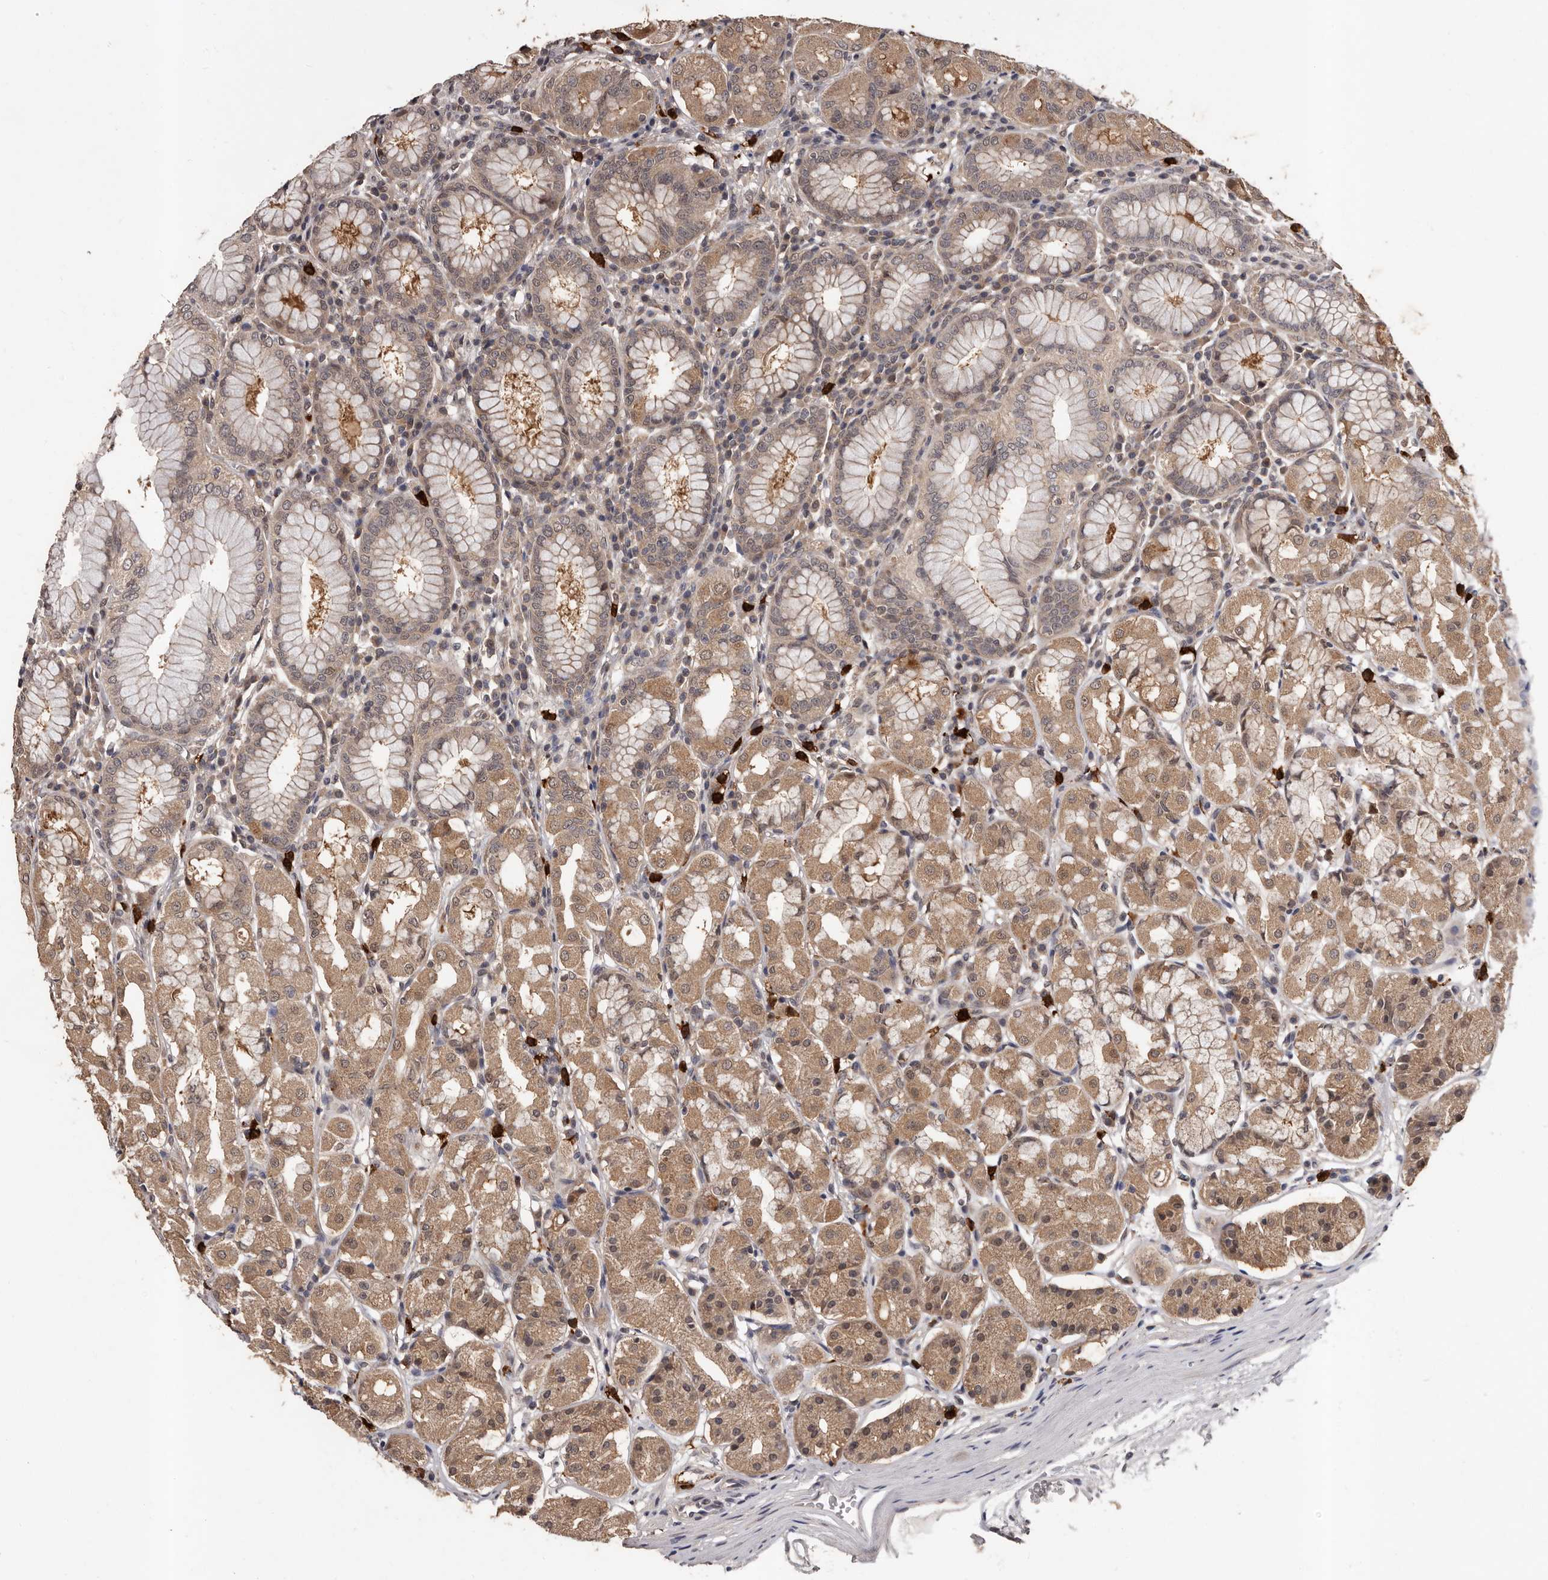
{"staining": {"intensity": "moderate", "quantity": ">75%", "location": "cytoplasmic/membranous,nuclear"}, "tissue": "stomach", "cell_type": "Glandular cells", "image_type": "normal", "snomed": [{"axis": "morphology", "description": "Normal tissue, NOS"}, {"axis": "topography", "description": "Stomach"}, {"axis": "topography", "description": "Stomach, lower"}], "caption": "High-power microscopy captured an immunohistochemistry photomicrograph of normal stomach, revealing moderate cytoplasmic/membranous,nuclear staining in approximately >75% of glandular cells. The staining was performed using DAB (3,3'-diaminobenzidine), with brown indicating positive protein expression. Nuclei are stained blue with hematoxylin.", "gene": "VPS37A", "patient": {"sex": "female", "age": 56}}